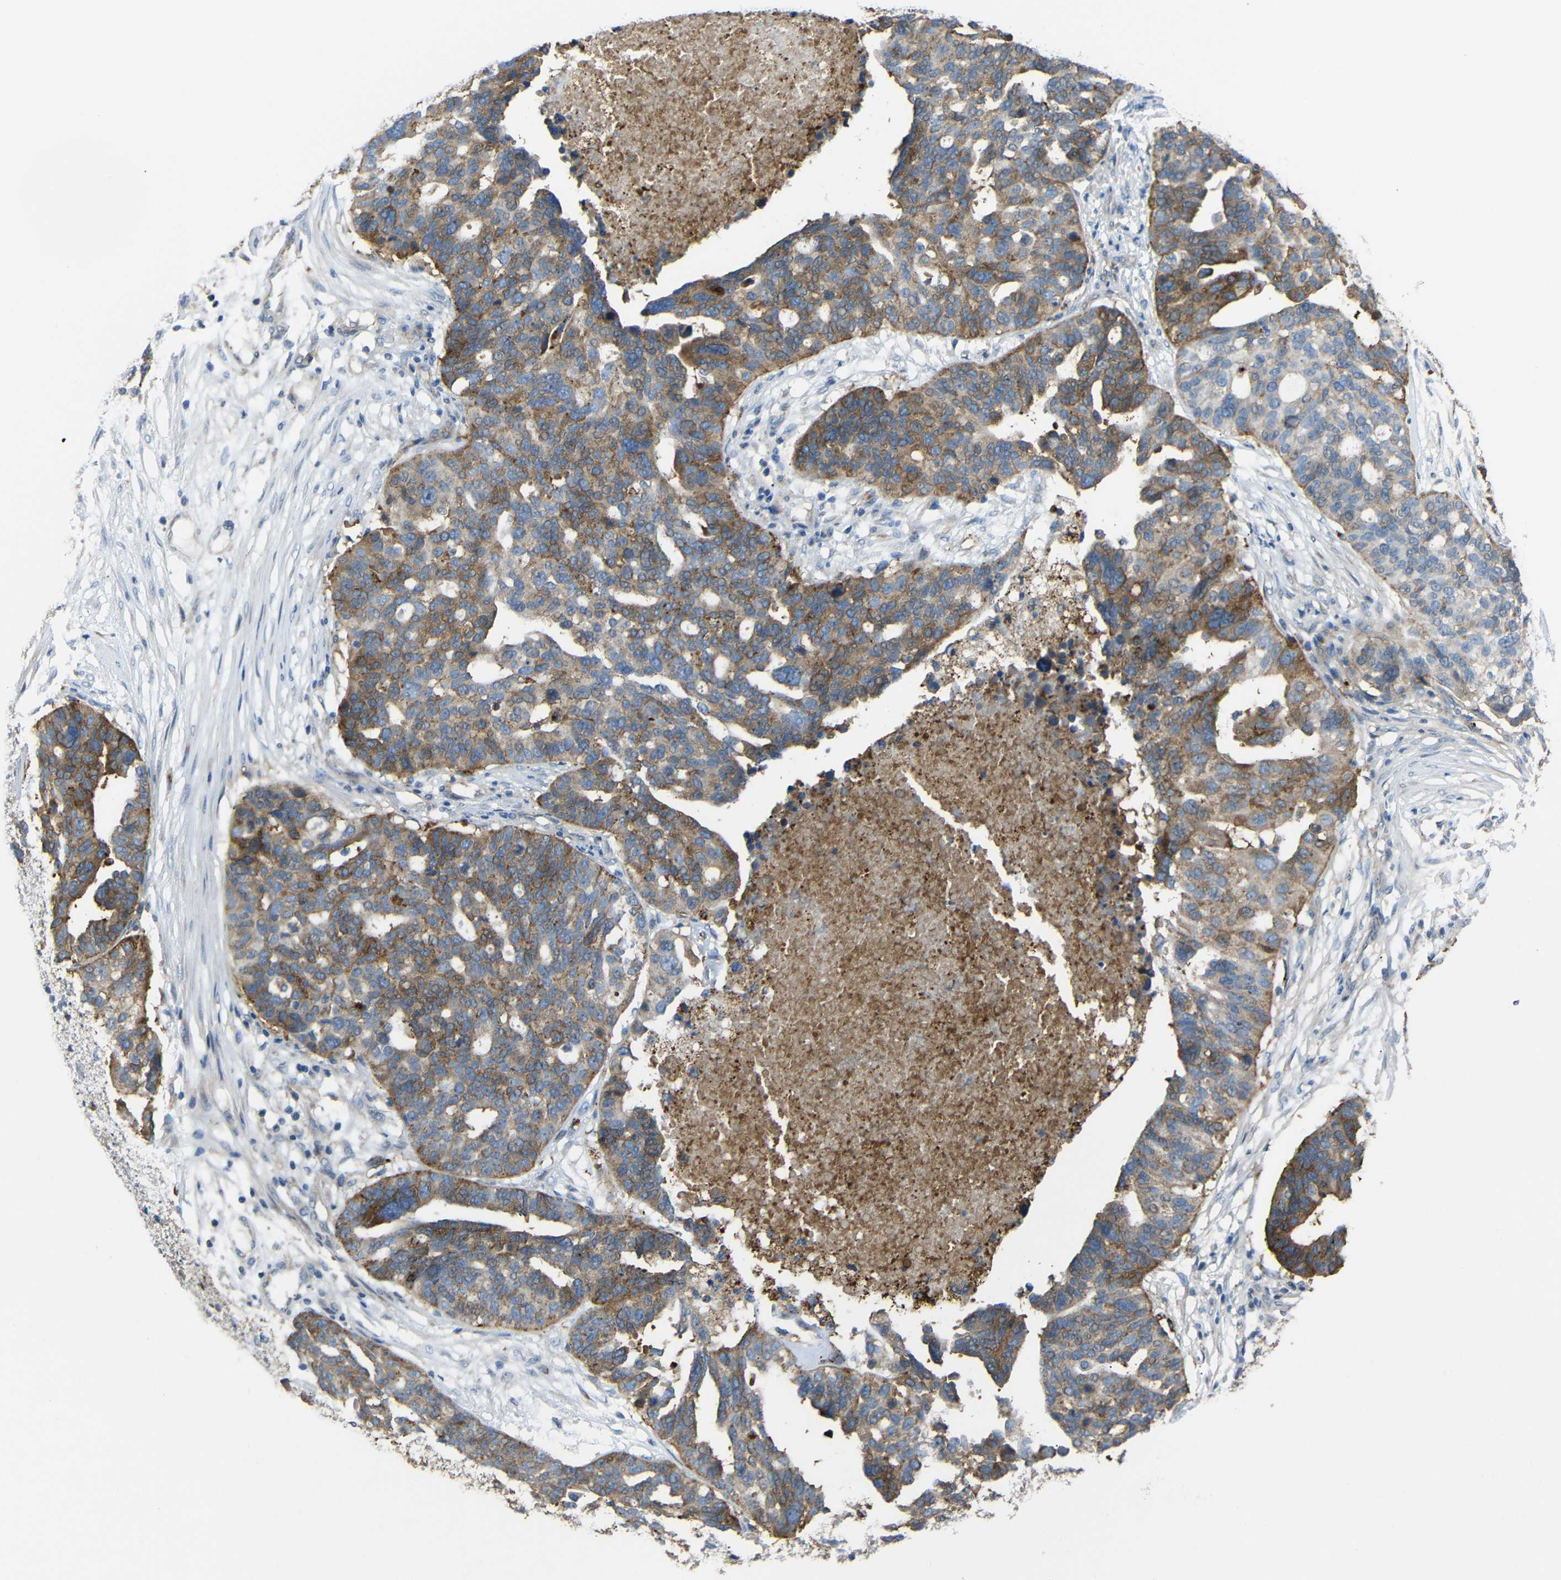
{"staining": {"intensity": "moderate", "quantity": ">75%", "location": "cytoplasmic/membranous"}, "tissue": "ovarian cancer", "cell_type": "Tumor cells", "image_type": "cancer", "snomed": [{"axis": "morphology", "description": "Cystadenocarcinoma, serous, NOS"}, {"axis": "topography", "description": "Ovary"}], "caption": "Ovarian serous cystadenocarcinoma was stained to show a protein in brown. There is medium levels of moderate cytoplasmic/membranous expression in approximately >75% of tumor cells.", "gene": "SYPL1", "patient": {"sex": "female", "age": 59}}